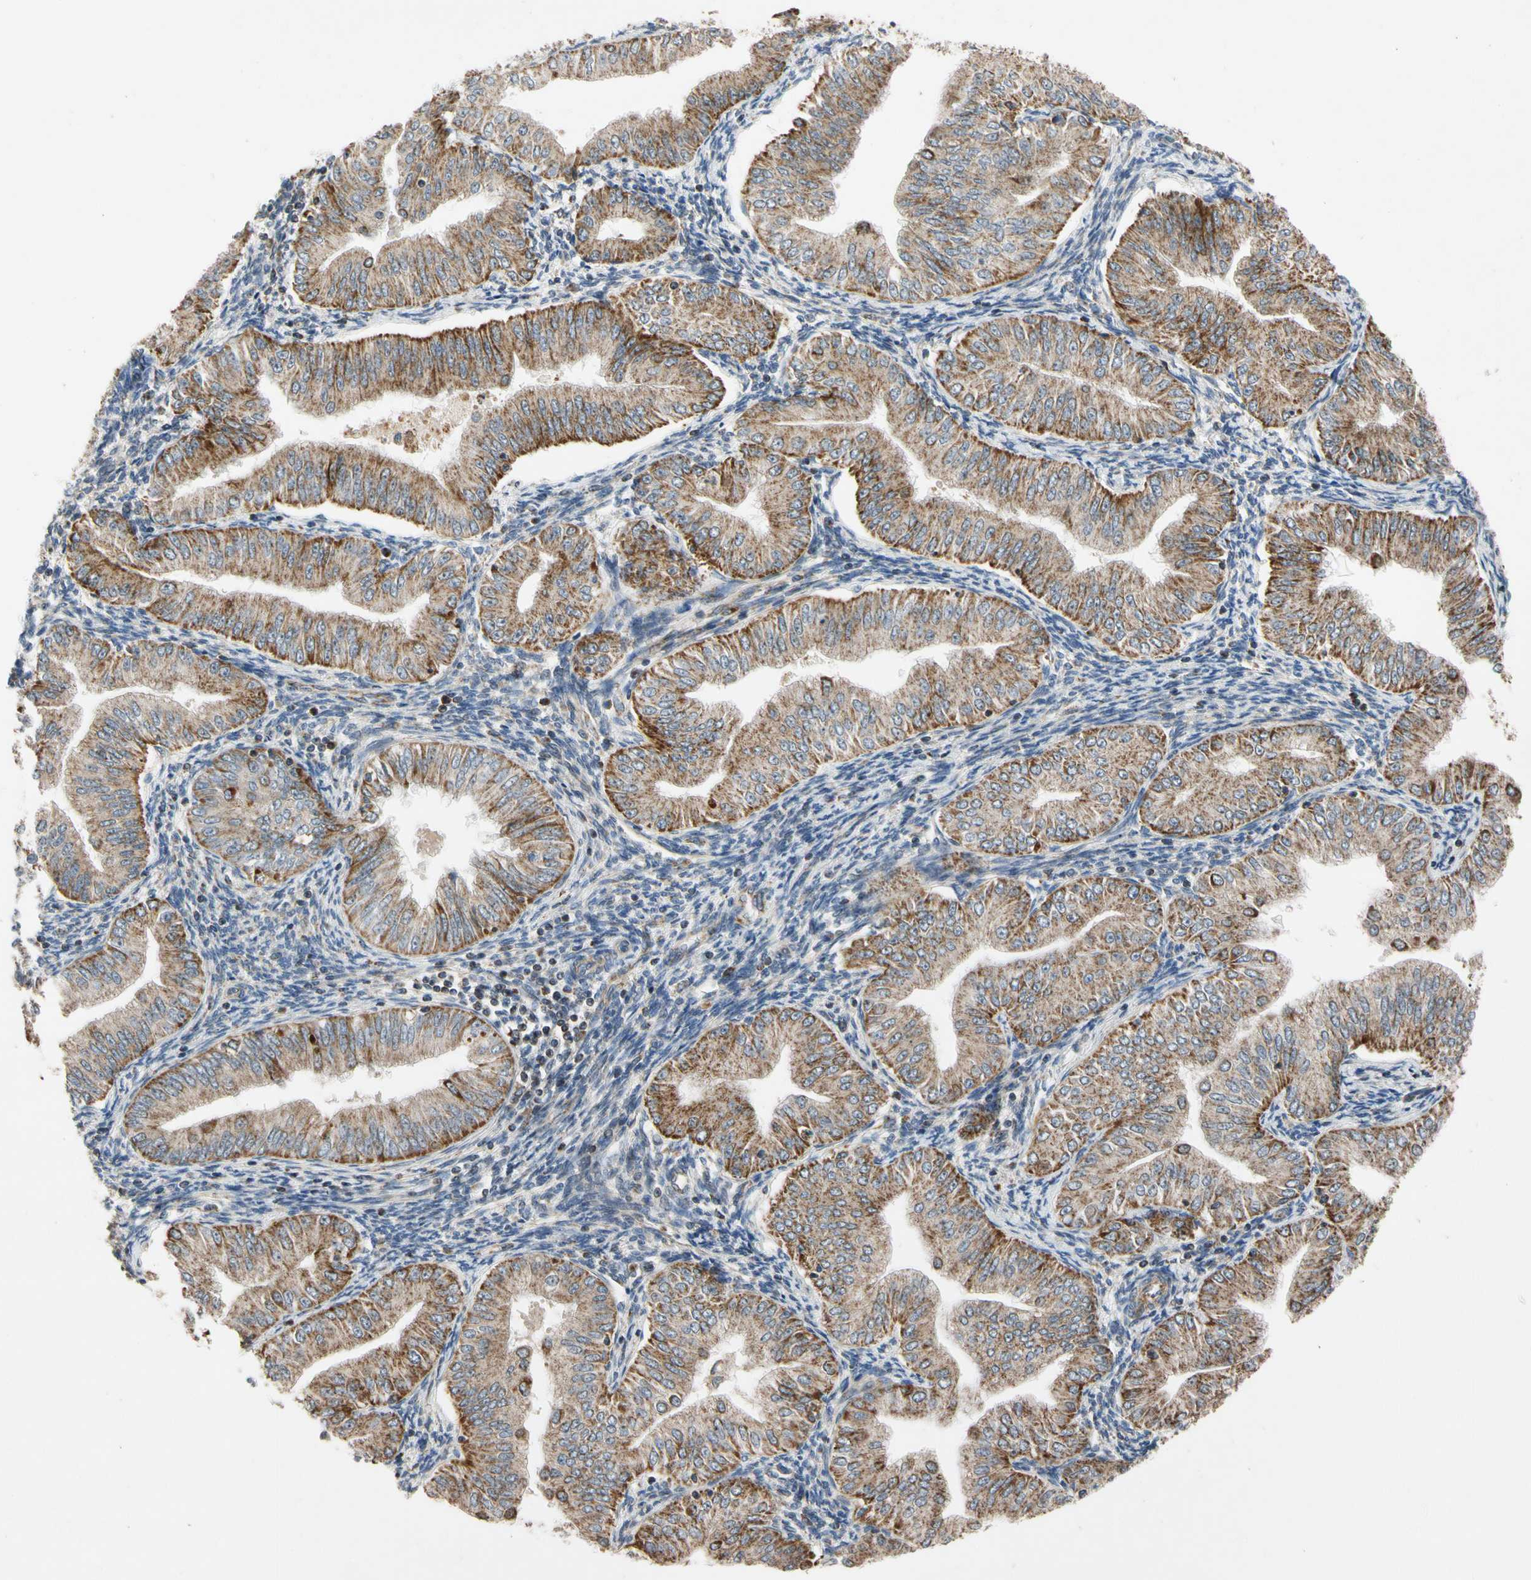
{"staining": {"intensity": "strong", "quantity": ">75%", "location": "cytoplasmic/membranous"}, "tissue": "endometrial cancer", "cell_type": "Tumor cells", "image_type": "cancer", "snomed": [{"axis": "morphology", "description": "Normal tissue, NOS"}, {"axis": "morphology", "description": "Adenocarcinoma, NOS"}, {"axis": "topography", "description": "Endometrium"}], "caption": "Immunohistochemical staining of human endometrial cancer reveals high levels of strong cytoplasmic/membranous positivity in about >75% of tumor cells. (Brightfield microscopy of DAB IHC at high magnification).", "gene": "GPD2", "patient": {"sex": "female", "age": 53}}